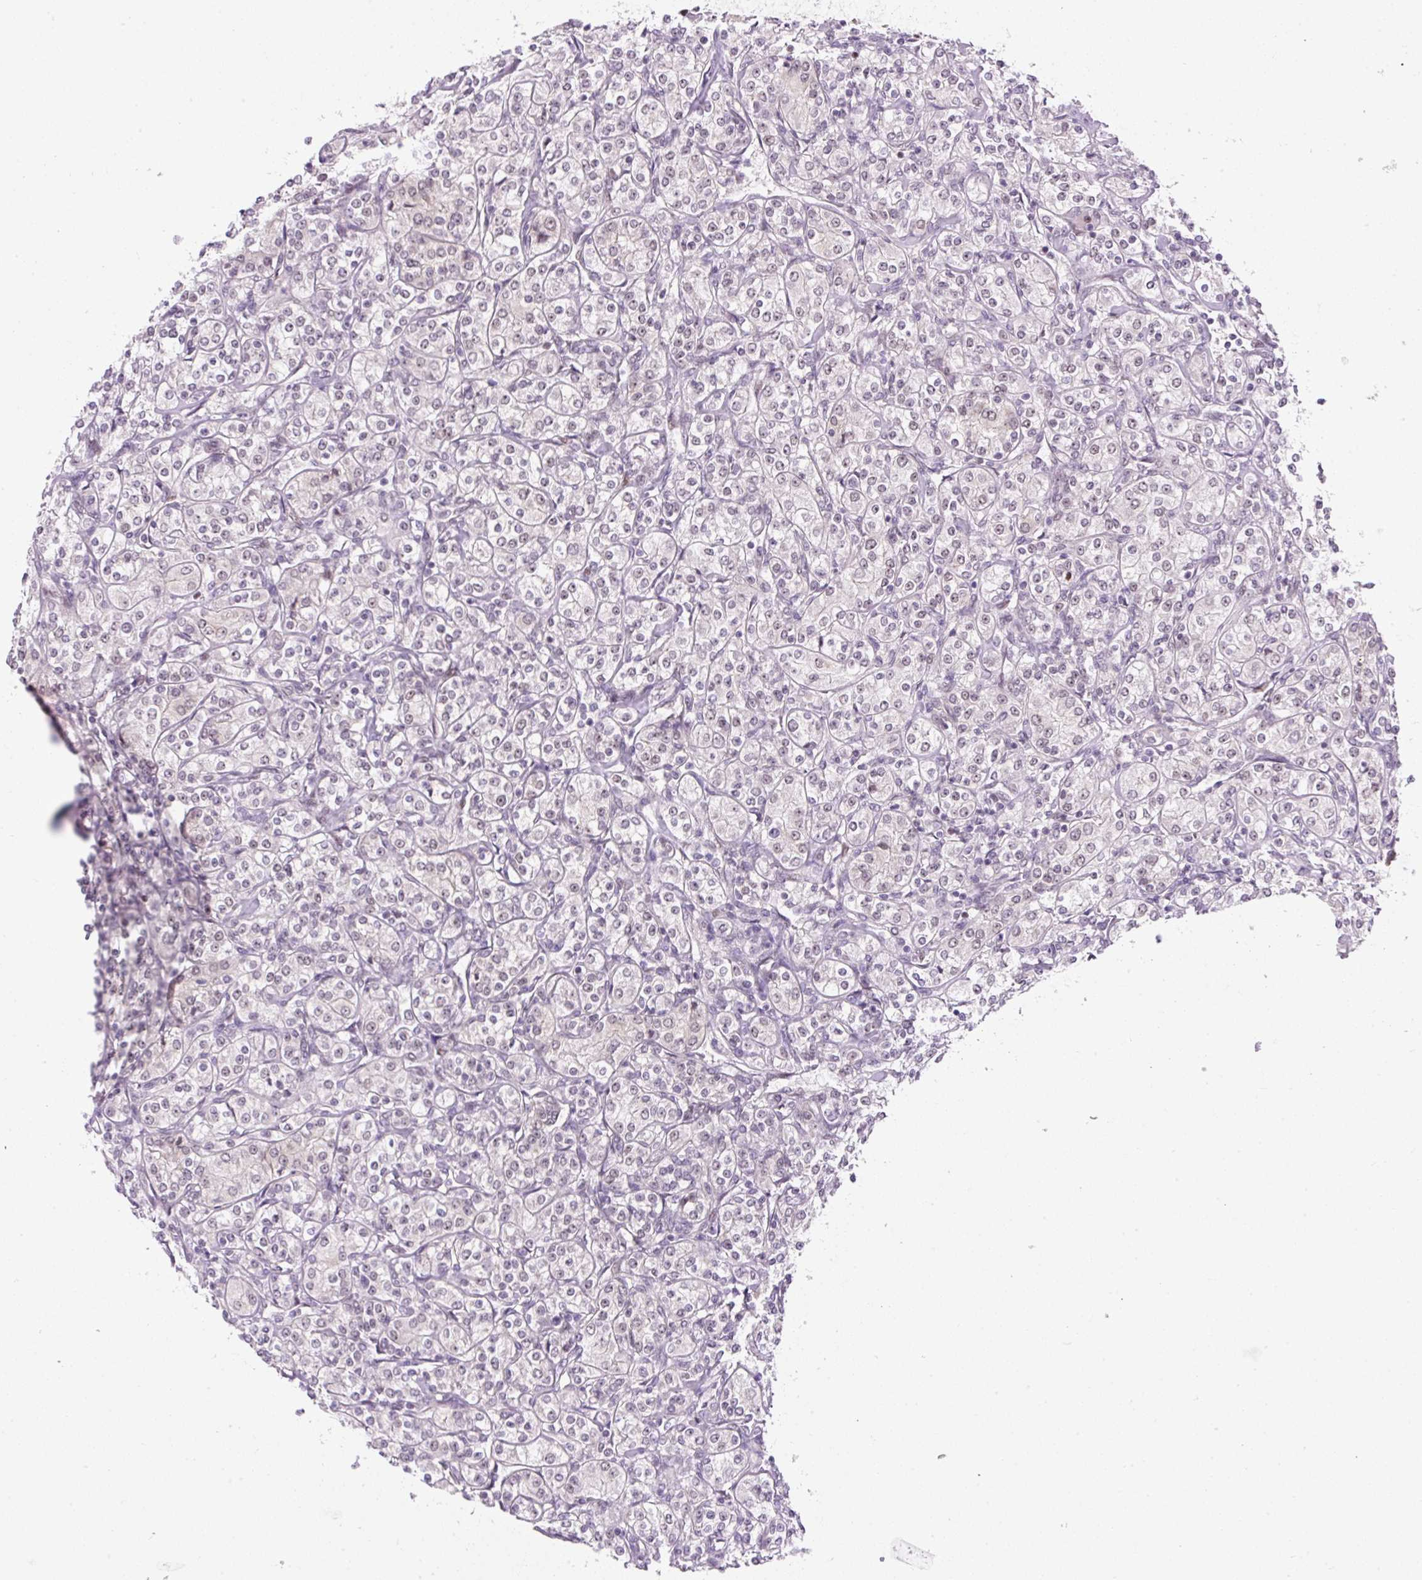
{"staining": {"intensity": "negative", "quantity": "none", "location": "none"}, "tissue": "renal cancer", "cell_type": "Tumor cells", "image_type": "cancer", "snomed": [{"axis": "morphology", "description": "Adenocarcinoma, NOS"}, {"axis": "topography", "description": "Kidney"}], "caption": "A micrograph of adenocarcinoma (renal) stained for a protein exhibits no brown staining in tumor cells.", "gene": "TAF1A", "patient": {"sex": "male", "age": 77}}